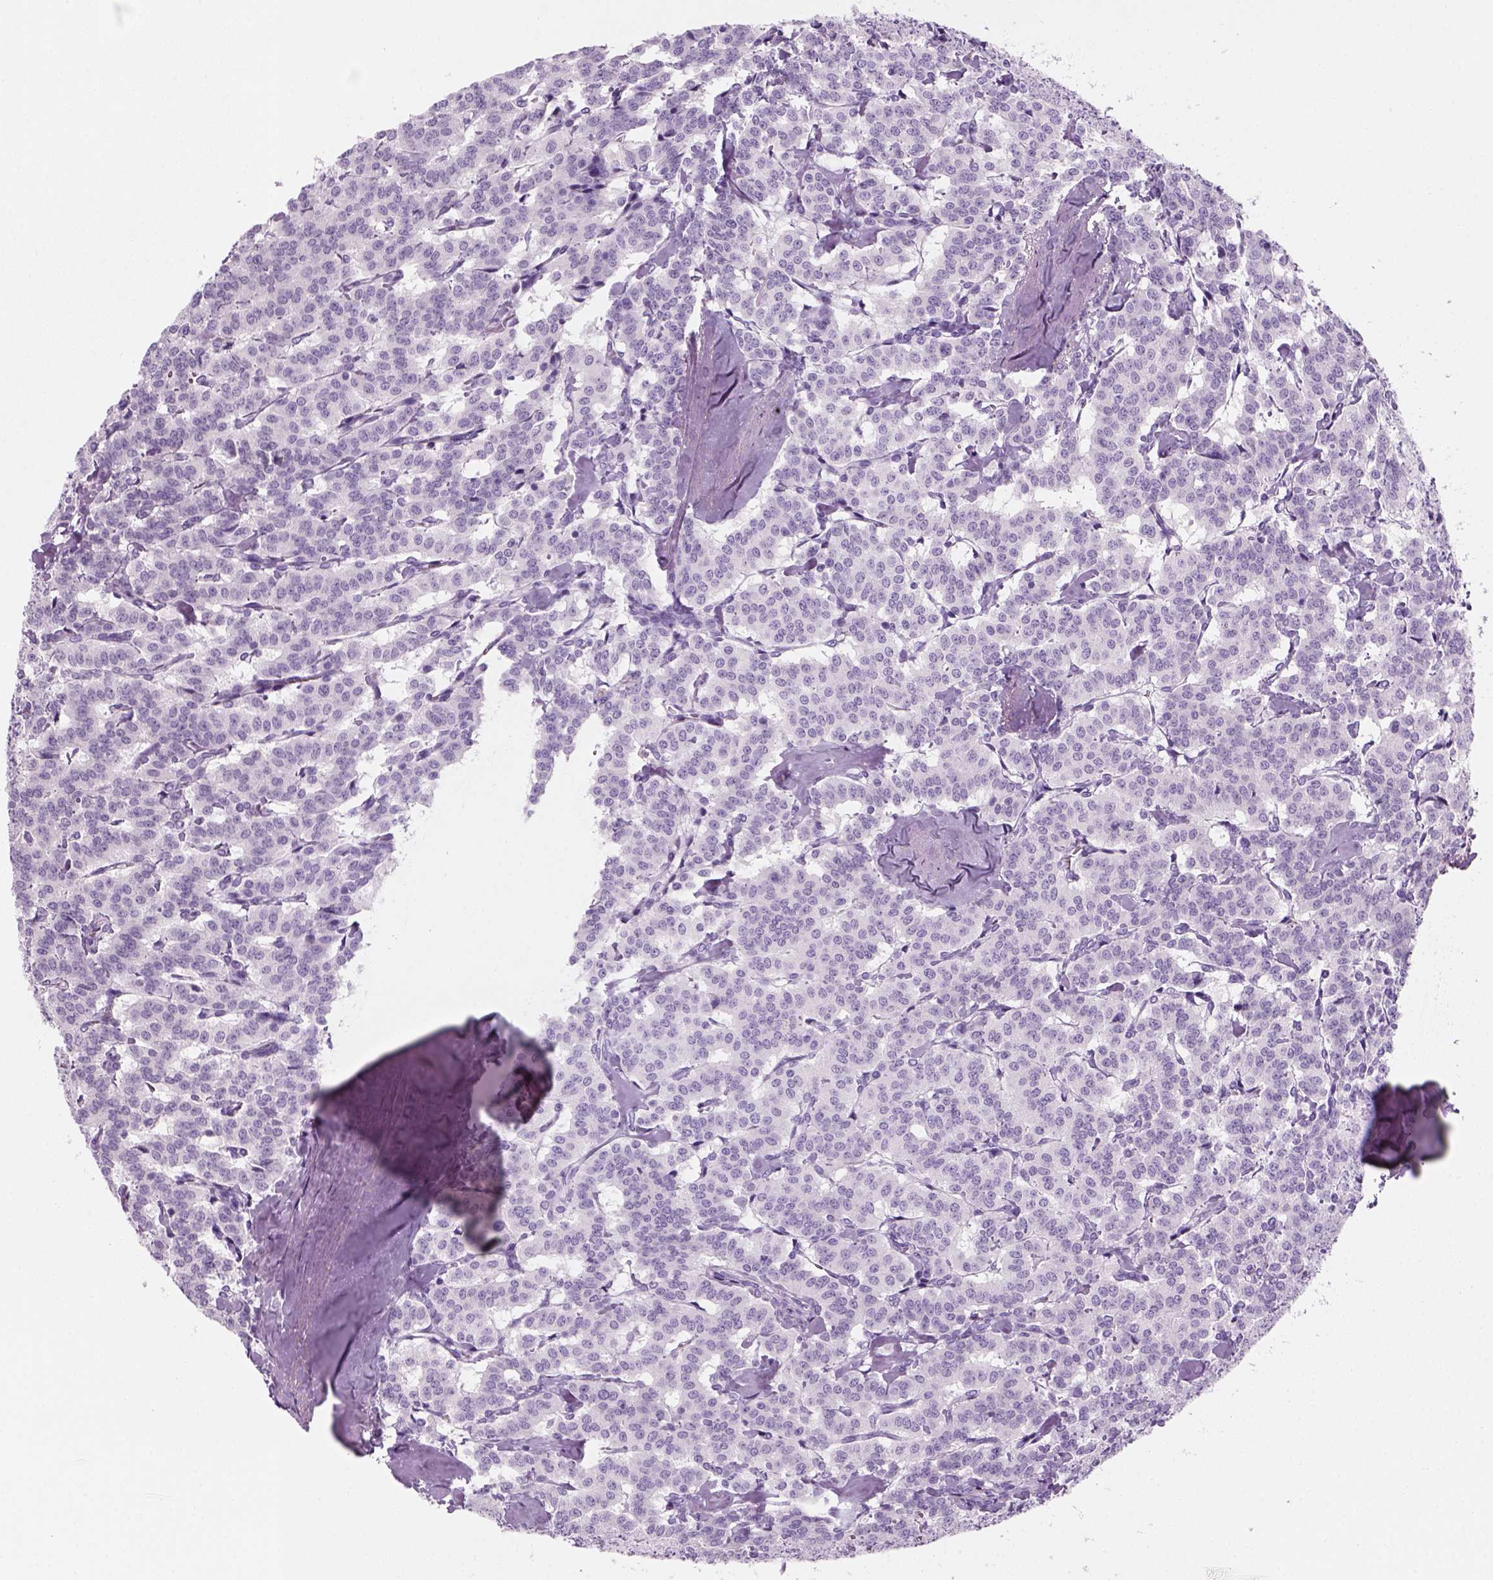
{"staining": {"intensity": "negative", "quantity": "none", "location": "none"}, "tissue": "carcinoid", "cell_type": "Tumor cells", "image_type": "cancer", "snomed": [{"axis": "morphology", "description": "Carcinoid, malignant, NOS"}, {"axis": "topography", "description": "Lung"}], "caption": "Immunohistochemistry (IHC) of human carcinoid (malignant) exhibits no expression in tumor cells. (DAB IHC visualized using brightfield microscopy, high magnification).", "gene": "KRTAP11-1", "patient": {"sex": "female", "age": 46}}